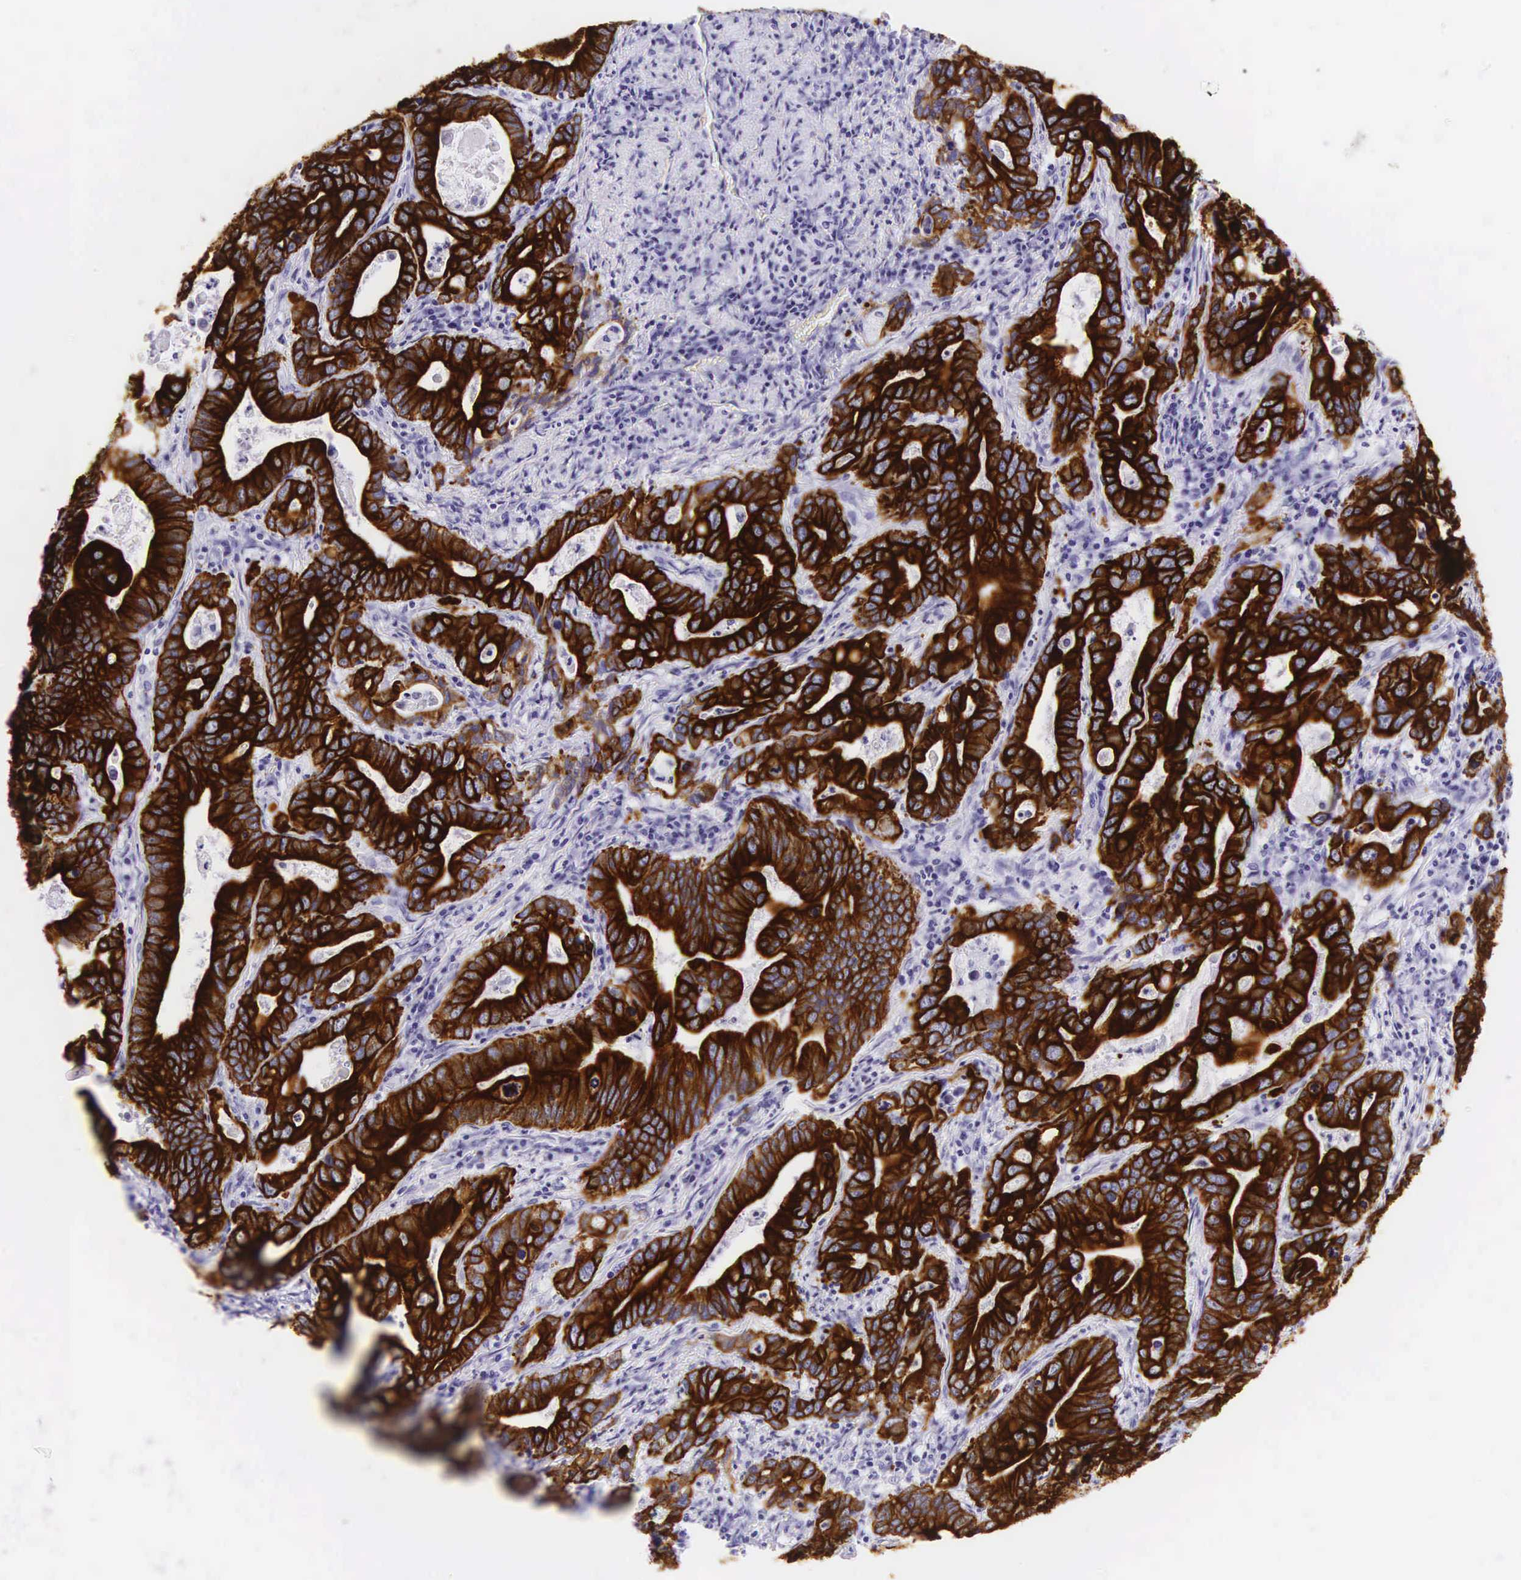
{"staining": {"intensity": "strong", "quantity": ">75%", "location": "cytoplasmic/membranous"}, "tissue": "stomach cancer", "cell_type": "Tumor cells", "image_type": "cancer", "snomed": [{"axis": "morphology", "description": "Adenocarcinoma, NOS"}, {"axis": "topography", "description": "Stomach, upper"}], "caption": "High-magnification brightfield microscopy of stomach cancer stained with DAB (3,3'-diaminobenzidine) (brown) and counterstained with hematoxylin (blue). tumor cells exhibit strong cytoplasmic/membranous positivity is appreciated in approximately>75% of cells.", "gene": "KRT18", "patient": {"sex": "male", "age": 63}}